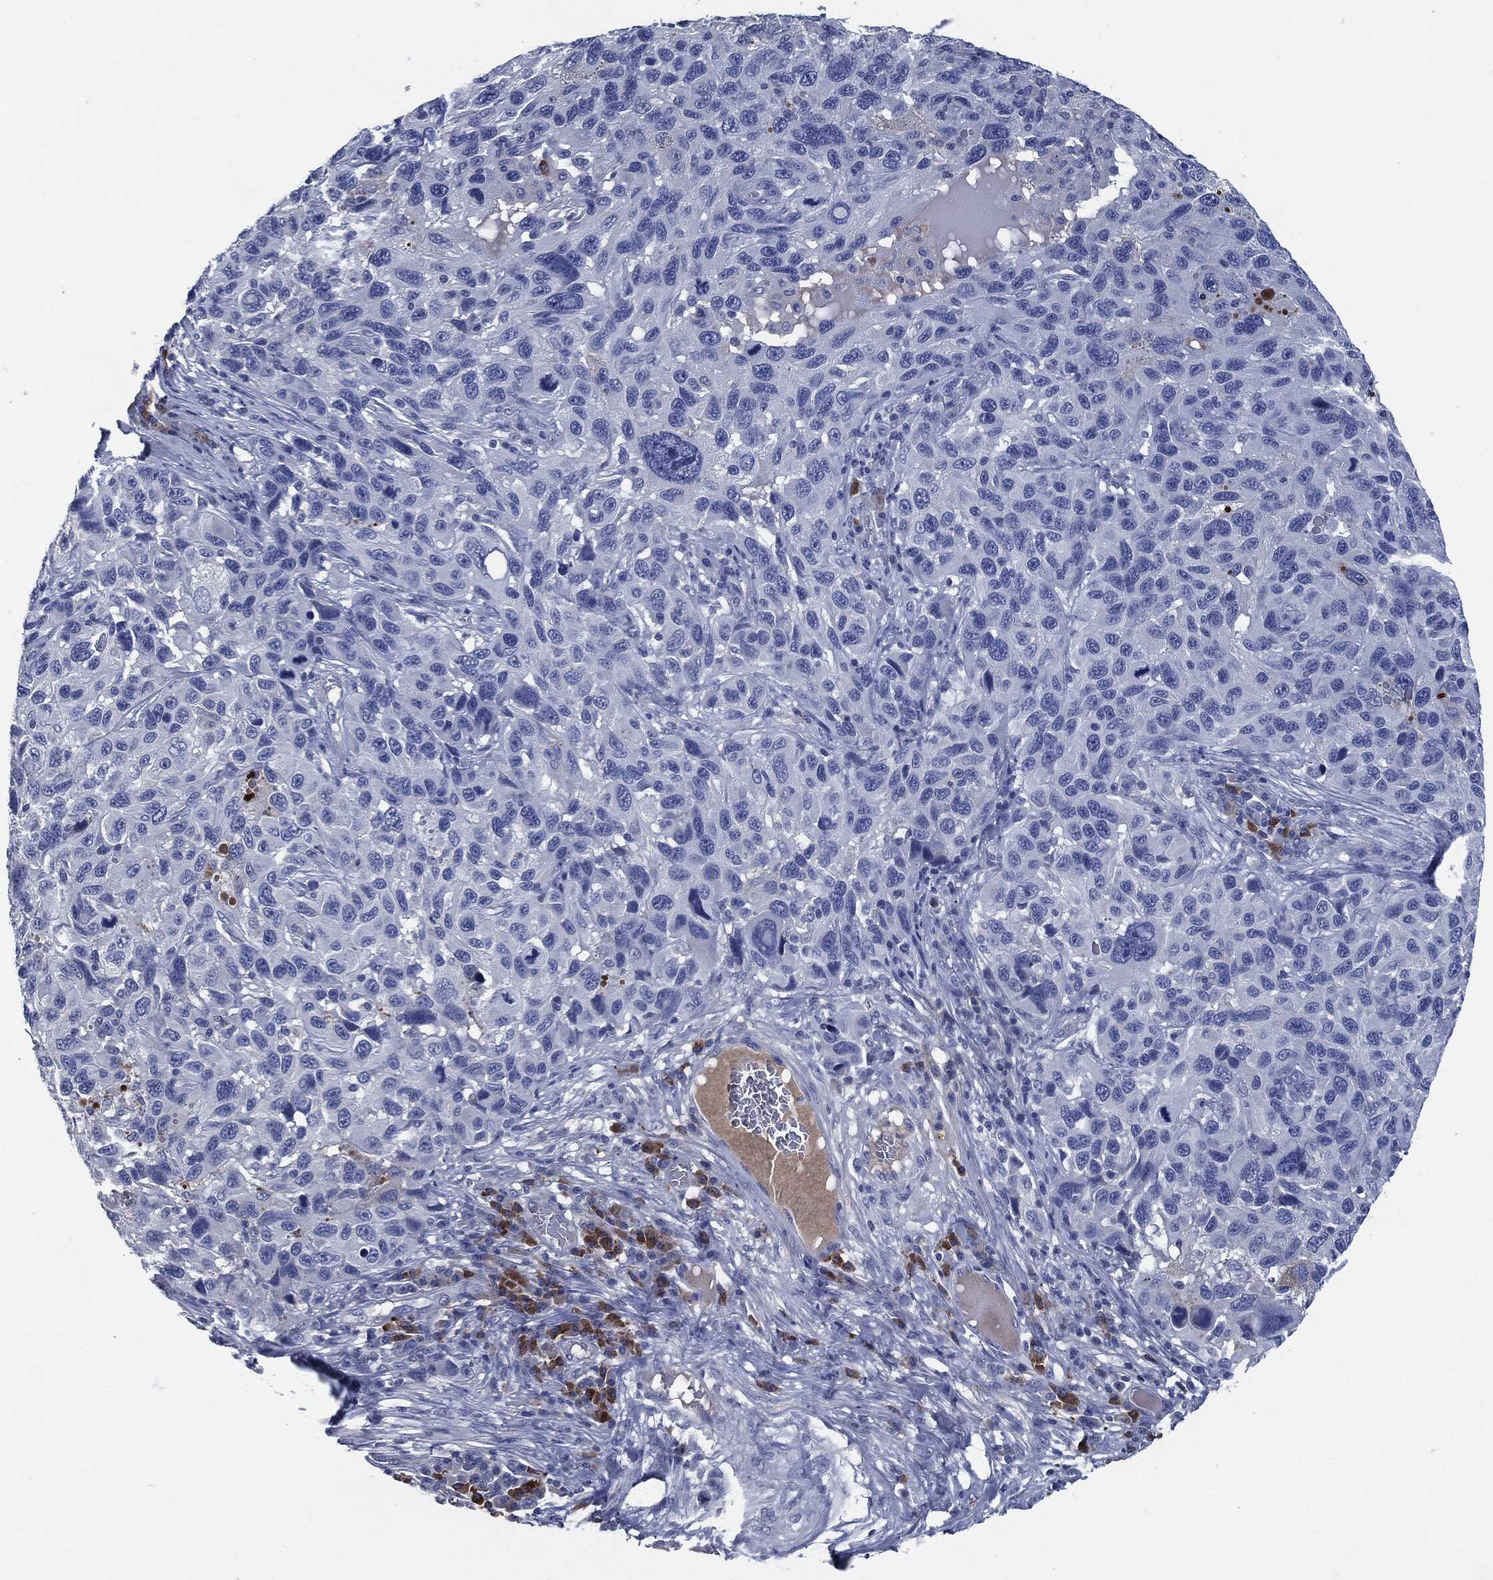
{"staining": {"intensity": "negative", "quantity": "none", "location": "none"}, "tissue": "melanoma", "cell_type": "Tumor cells", "image_type": "cancer", "snomed": [{"axis": "morphology", "description": "Malignant melanoma, NOS"}, {"axis": "topography", "description": "Skin"}], "caption": "IHC photomicrograph of neoplastic tissue: melanoma stained with DAB exhibits no significant protein positivity in tumor cells.", "gene": "CD27", "patient": {"sex": "male", "age": 53}}